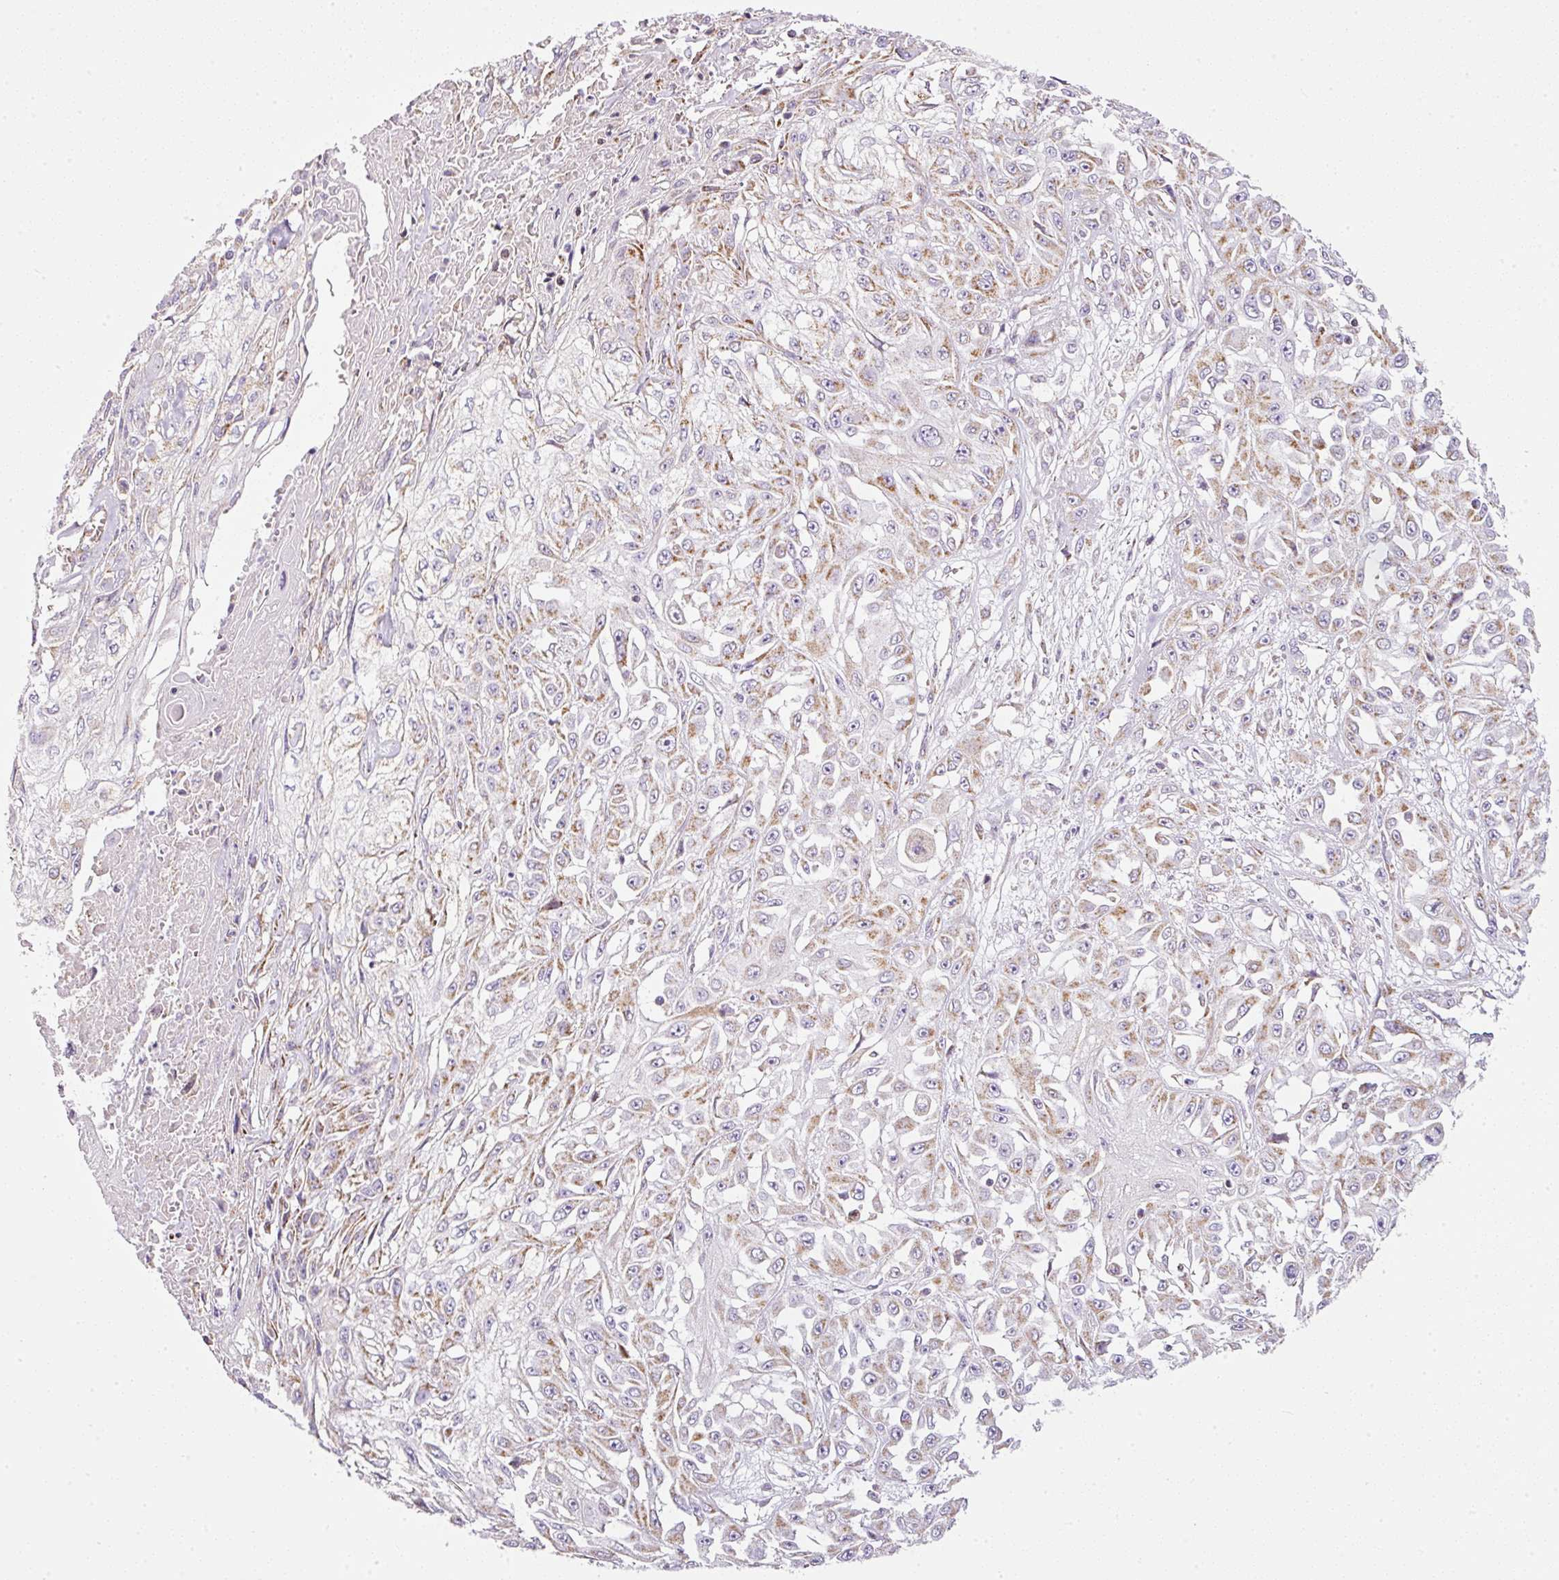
{"staining": {"intensity": "moderate", "quantity": "25%-75%", "location": "cytoplasmic/membranous"}, "tissue": "skin cancer", "cell_type": "Tumor cells", "image_type": "cancer", "snomed": [{"axis": "morphology", "description": "Squamous cell carcinoma, NOS"}, {"axis": "morphology", "description": "Squamous cell carcinoma, metastatic, NOS"}, {"axis": "topography", "description": "Skin"}, {"axis": "topography", "description": "Lymph node"}], "caption": "An image showing moderate cytoplasmic/membranous staining in approximately 25%-75% of tumor cells in skin metastatic squamous cell carcinoma, as visualized by brown immunohistochemical staining.", "gene": "SDHA", "patient": {"sex": "male", "age": 75}}